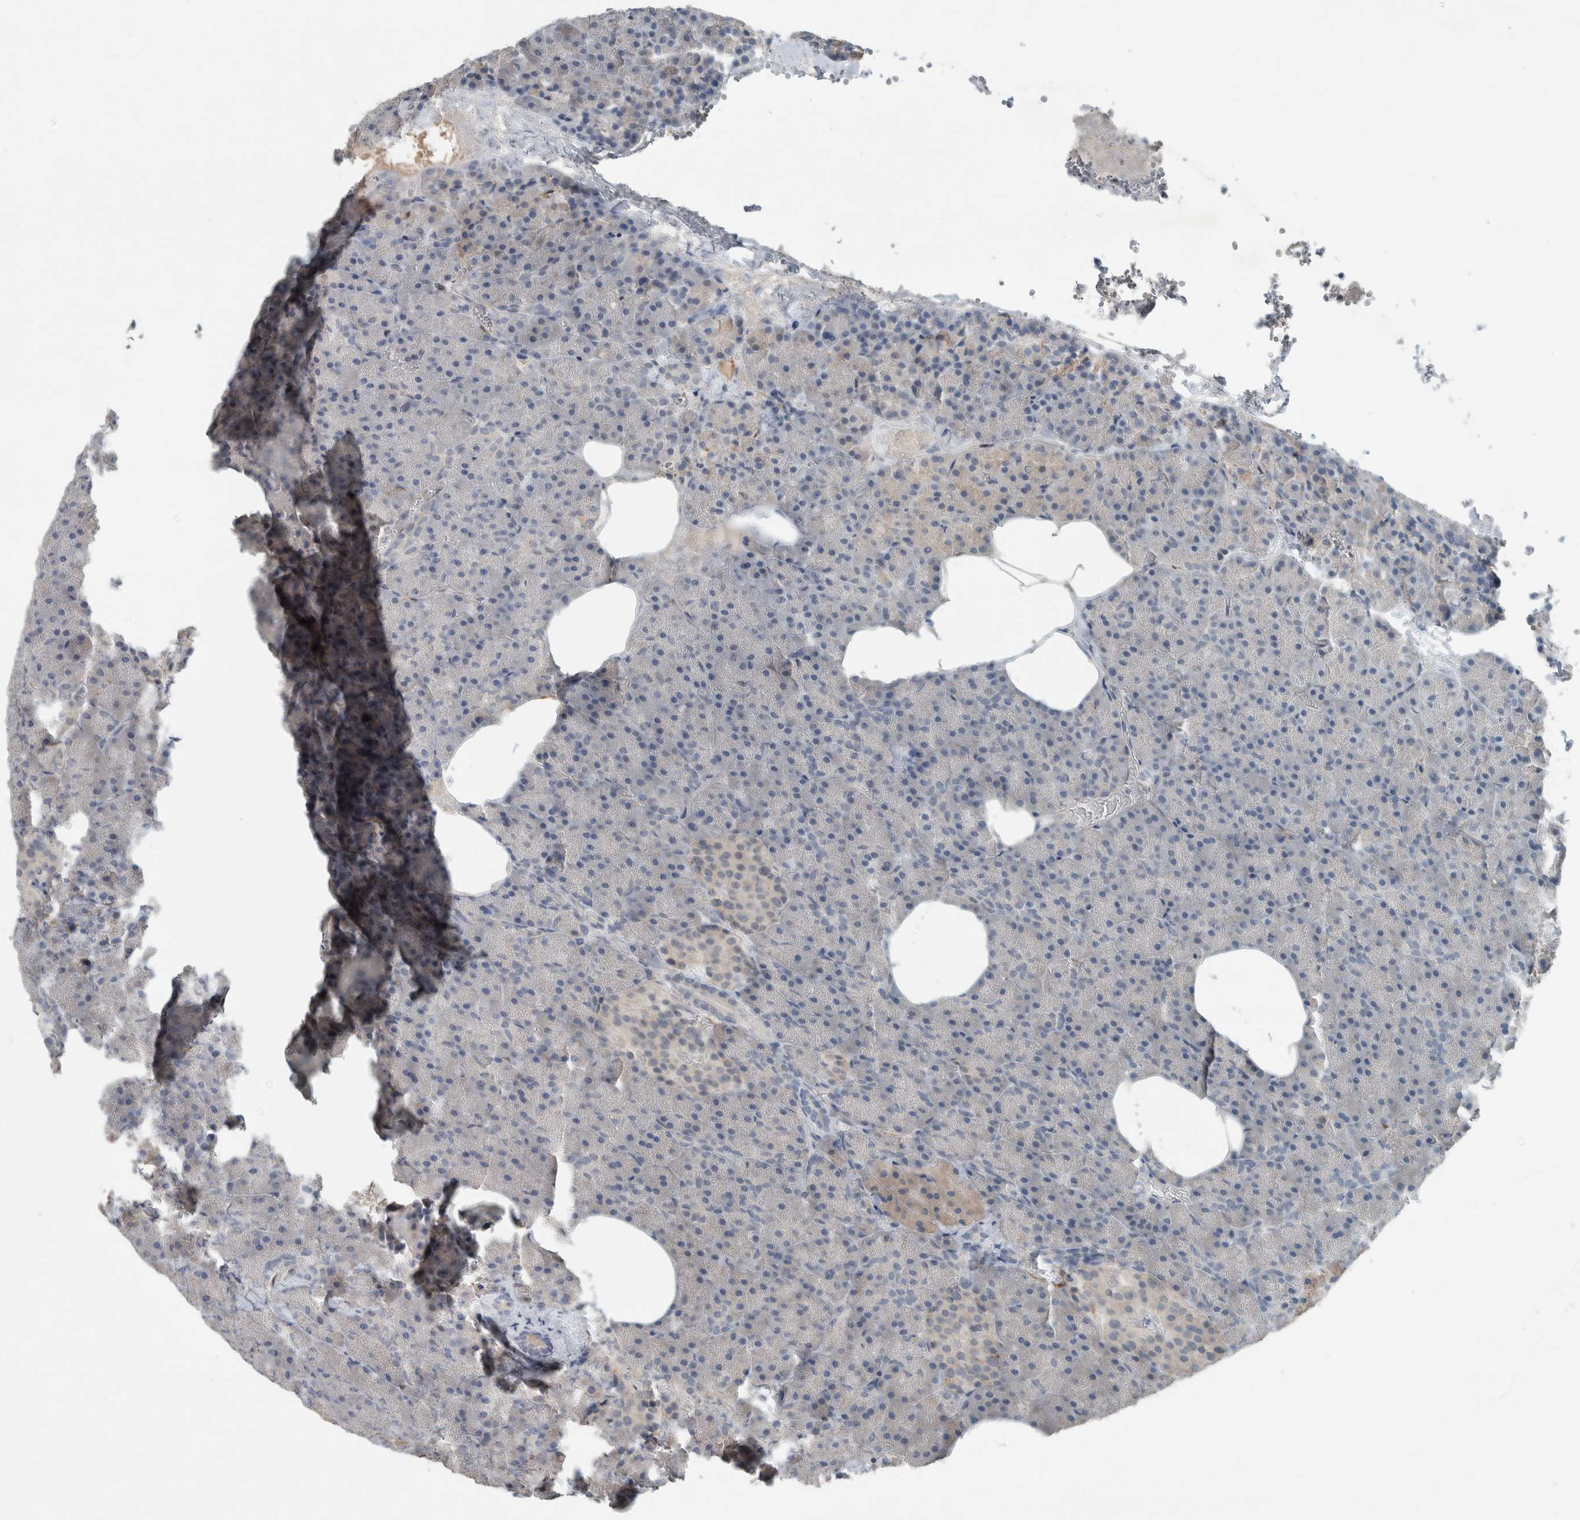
{"staining": {"intensity": "weak", "quantity": "<25%", "location": "cytoplasmic/membranous"}, "tissue": "pancreas", "cell_type": "Exocrine glandular cells", "image_type": "normal", "snomed": [{"axis": "morphology", "description": "Normal tissue, NOS"}, {"axis": "morphology", "description": "Carcinoid, malignant, NOS"}, {"axis": "topography", "description": "Pancreas"}], "caption": "Pancreas was stained to show a protein in brown. There is no significant positivity in exocrine glandular cells.", "gene": "JADE2", "patient": {"sex": "female", "age": 35}}